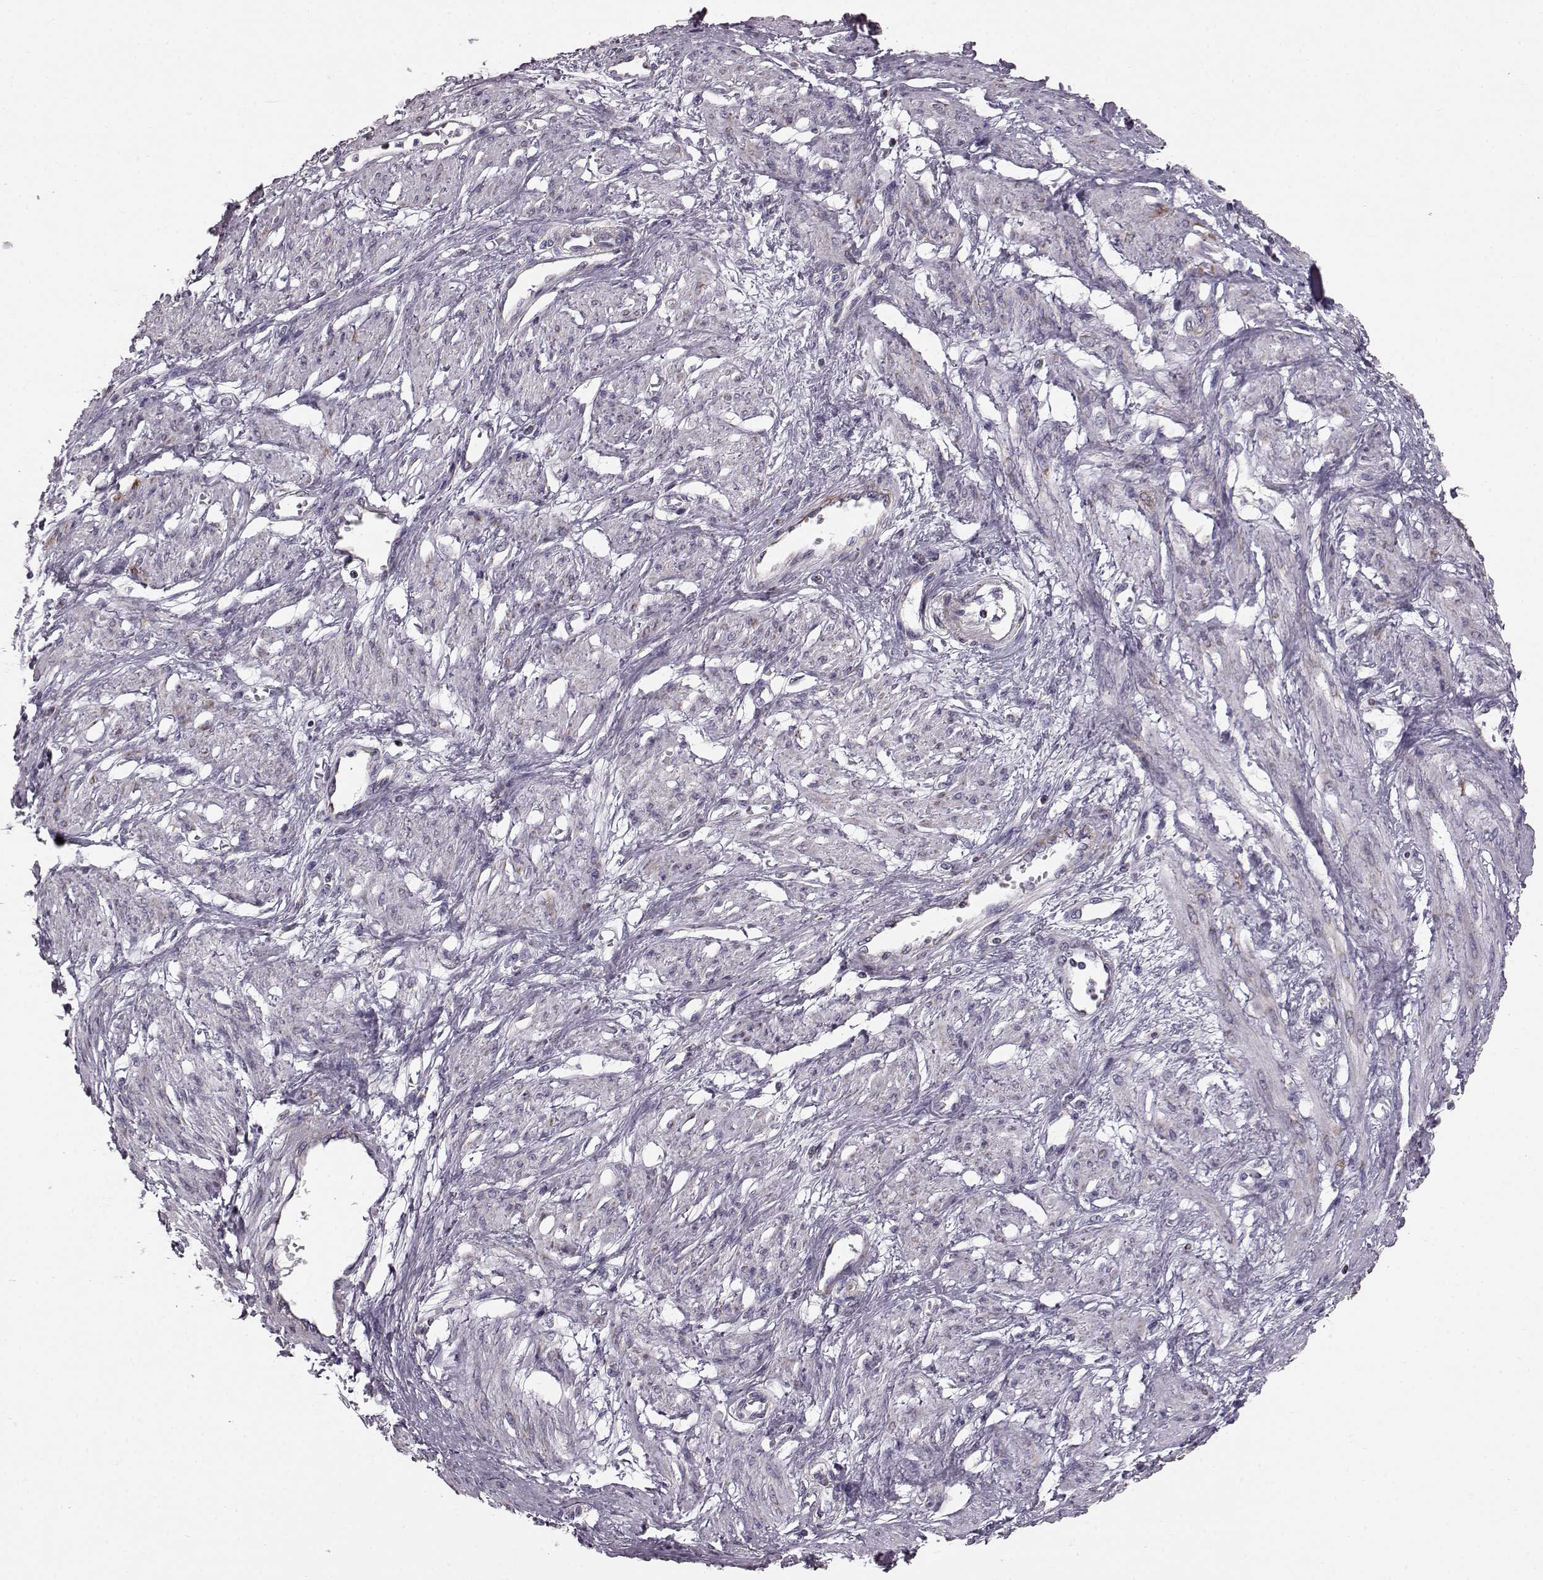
{"staining": {"intensity": "moderate", "quantity": "<25%", "location": "cytoplasmic/membranous"}, "tissue": "smooth muscle", "cell_type": "Smooth muscle cells", "image_type": "normal", "snomed": [{"axis": "morphology", "description": "Normal tissue, NOS"}, {"axis": "topography", "description": "Smooth muscle"}, {"axis": "topography", "description": "Uterus"}], "caption": "Benign smooth muscle reveals moderate cytoplasmic/membranous expression in approximately <25% of smooth muscle cells, visualized by immunohistochemistry.", "gene": "ATP5MF", "patient": {"sex": "female", "age": 39}}